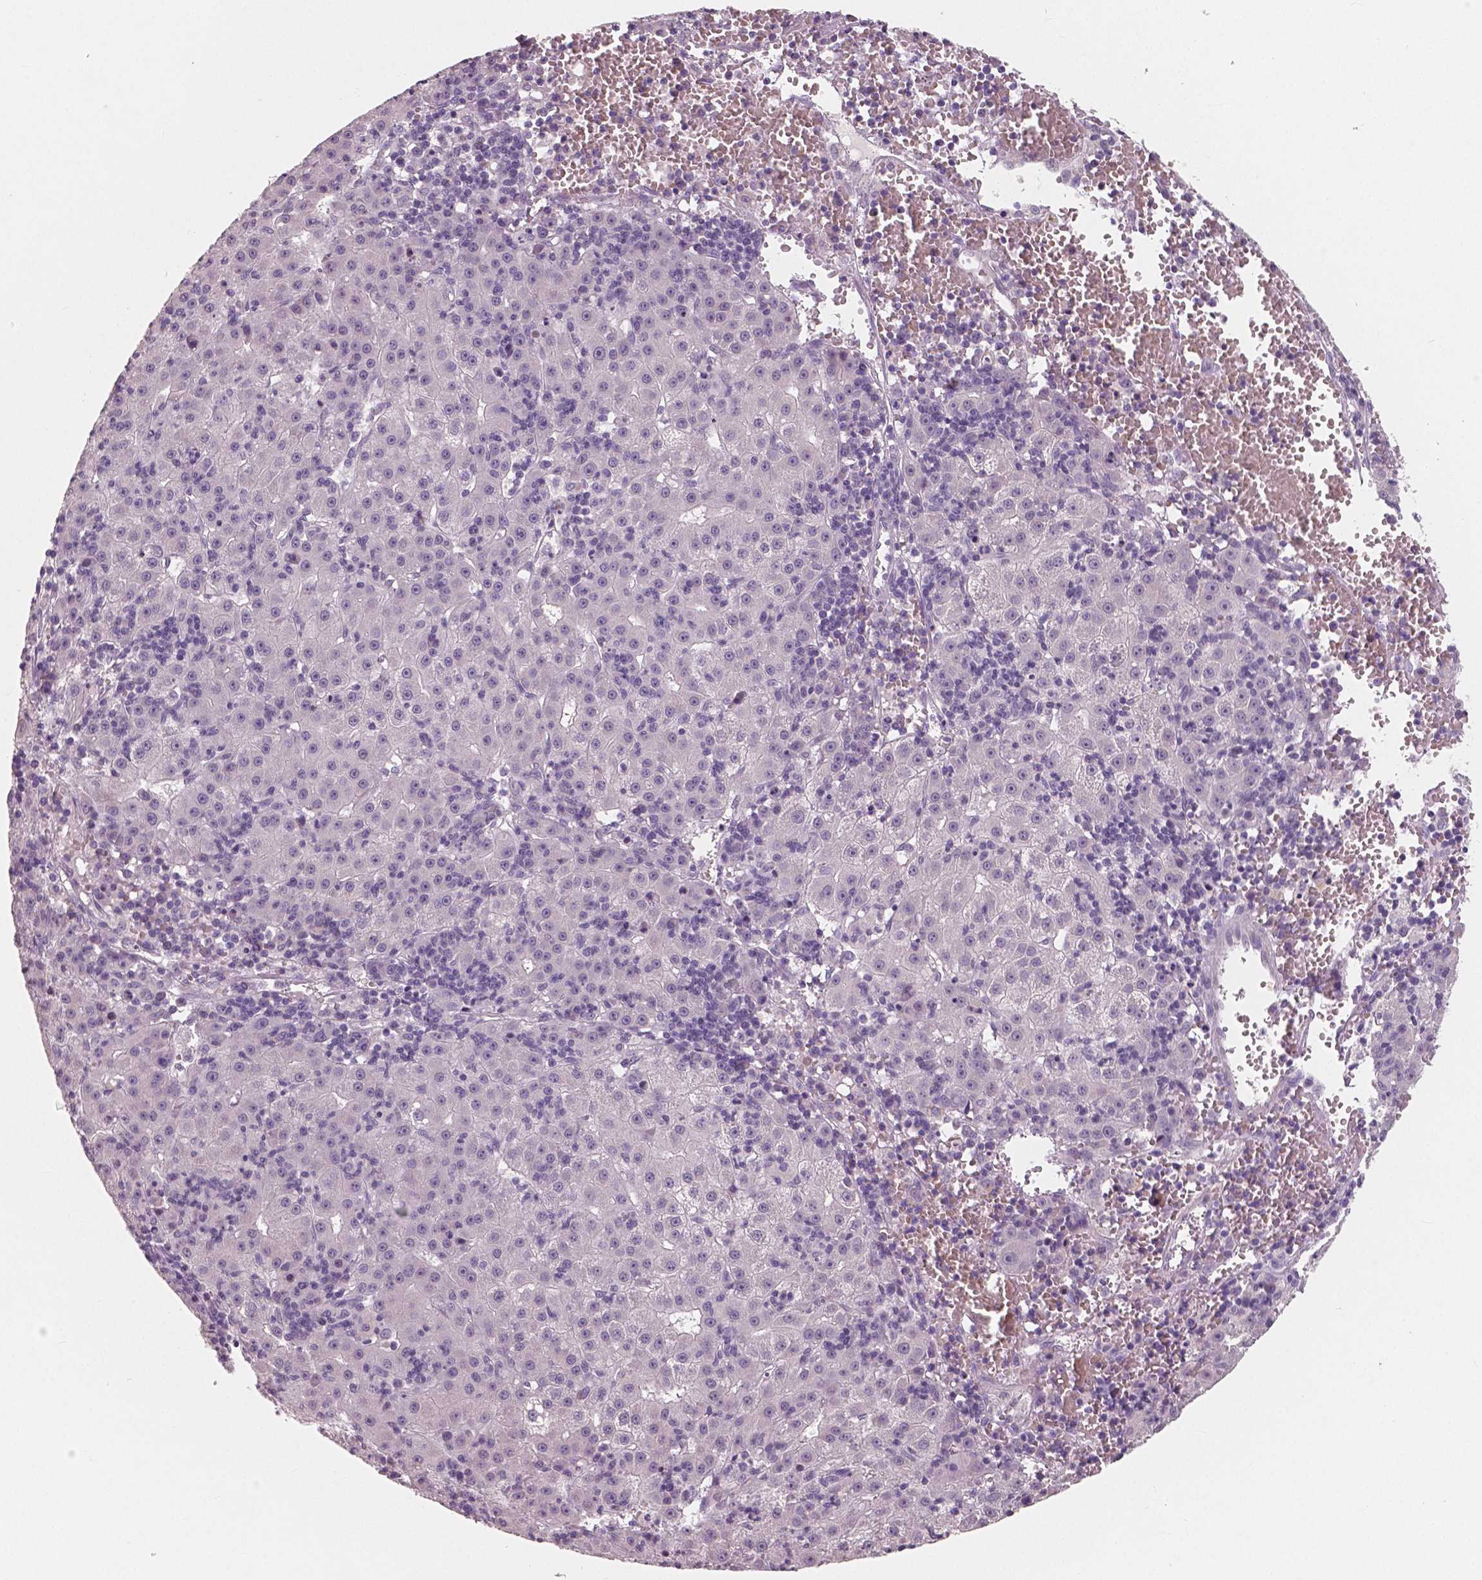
{"staining": {"intensity": "negative", "quantity": "none", "location": "none"}, "tissue": "liver cancer", "cell_type": "Tumor cells", "image_type": "cancer", "snomed": [{"axis": "morphology", "description": "Carcinoma, Hepatocellular, NOS"}, {"axis": "topography", "description": "Liver"}], "caption": "The micrograph displays no staining of tumor cells in hepatocellular carcinoma (liver). (Brightfield microscopy of DAB immunohistochemistry (IHC) at high magnification).", "gene": "RNASE7", "patient": {"sex": "male", "age": 76}}